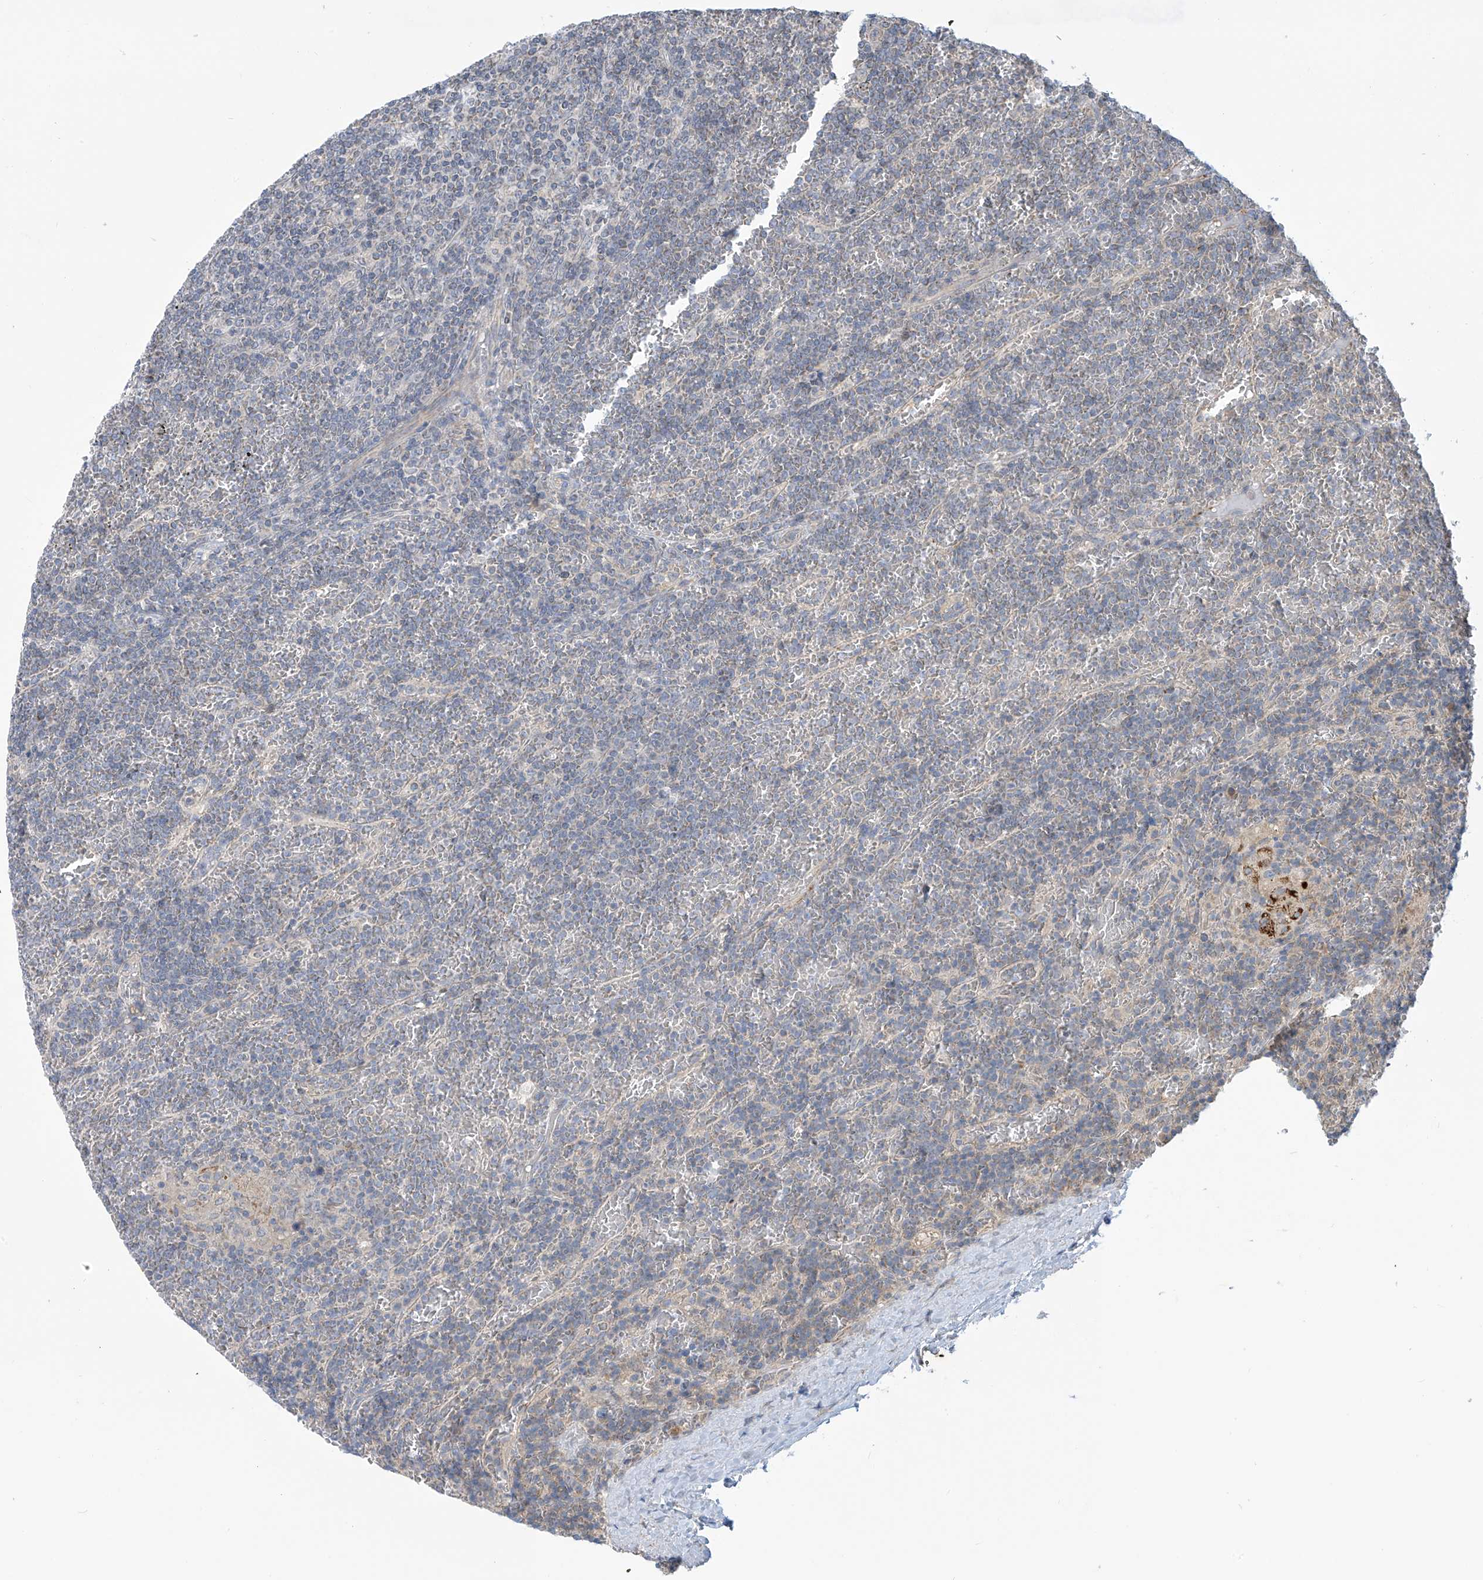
{"staining": {"intensity": "negative", "quantity": "none", "location": "none"}, "tissue": "lymphoma", "cell_type": "Tumor cells", "image_type": "cancer", "snomed": [{"axis": "morphology", "description": "Malignant lymphoma, non-Hodgkin's type, Low grade"}, {"axis": "topography", "description": "Spleen"}], "caption": "This is an immunohistochemistry (IHC) micrograph of low-grade malignant lymphoma, non-Hodgkin's type. There is no positivity in tumor cells.", "gene": "SCGB1D2", "patient": {"sex": "female", "age": 19}}